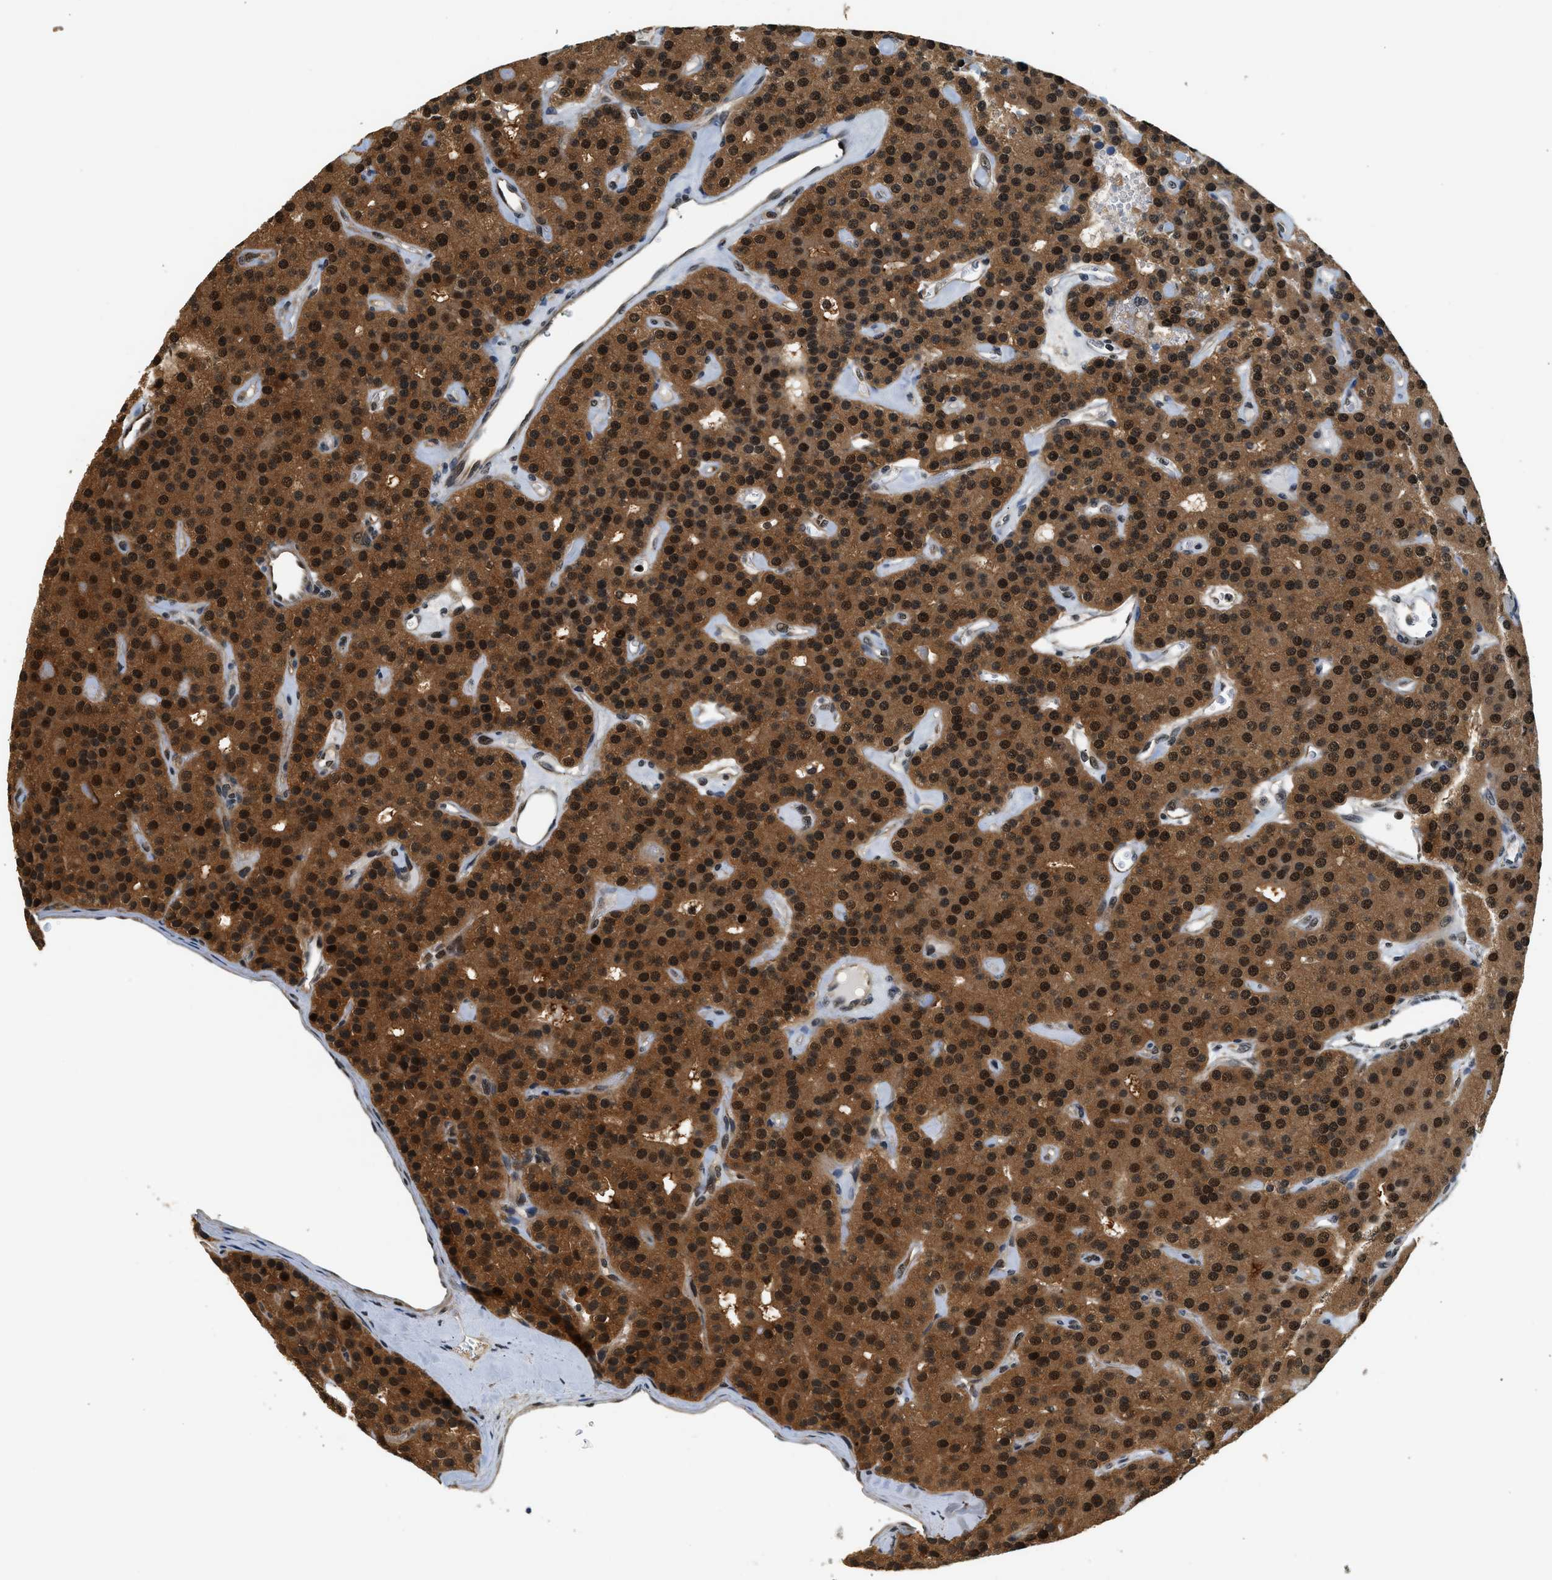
{"staining": {"intensity": "strong", "quantity": ">75%", "location": "cytoplasmic/membranous,nuclear"}, "tissue": "parathyroid gland", "cell_type": "Glandular cells", "image_type": "normal", "snomed": [{"axis": "morphology", "description": "Normal tissue, NOS"}, {"axis": "morphology", "description": "Adenoma, NOS"}, {"axis": "topography", "description": "Parathyroid gland"}], "caption": "This image demonstrates IHC staining of normal parathyroid gland, with high strong cytoplasmic/membranous,nuclear positivity in about >75% of glandular cells.", "gene": "PSMD3", "patient": {"sex": "female", "age": 86}}